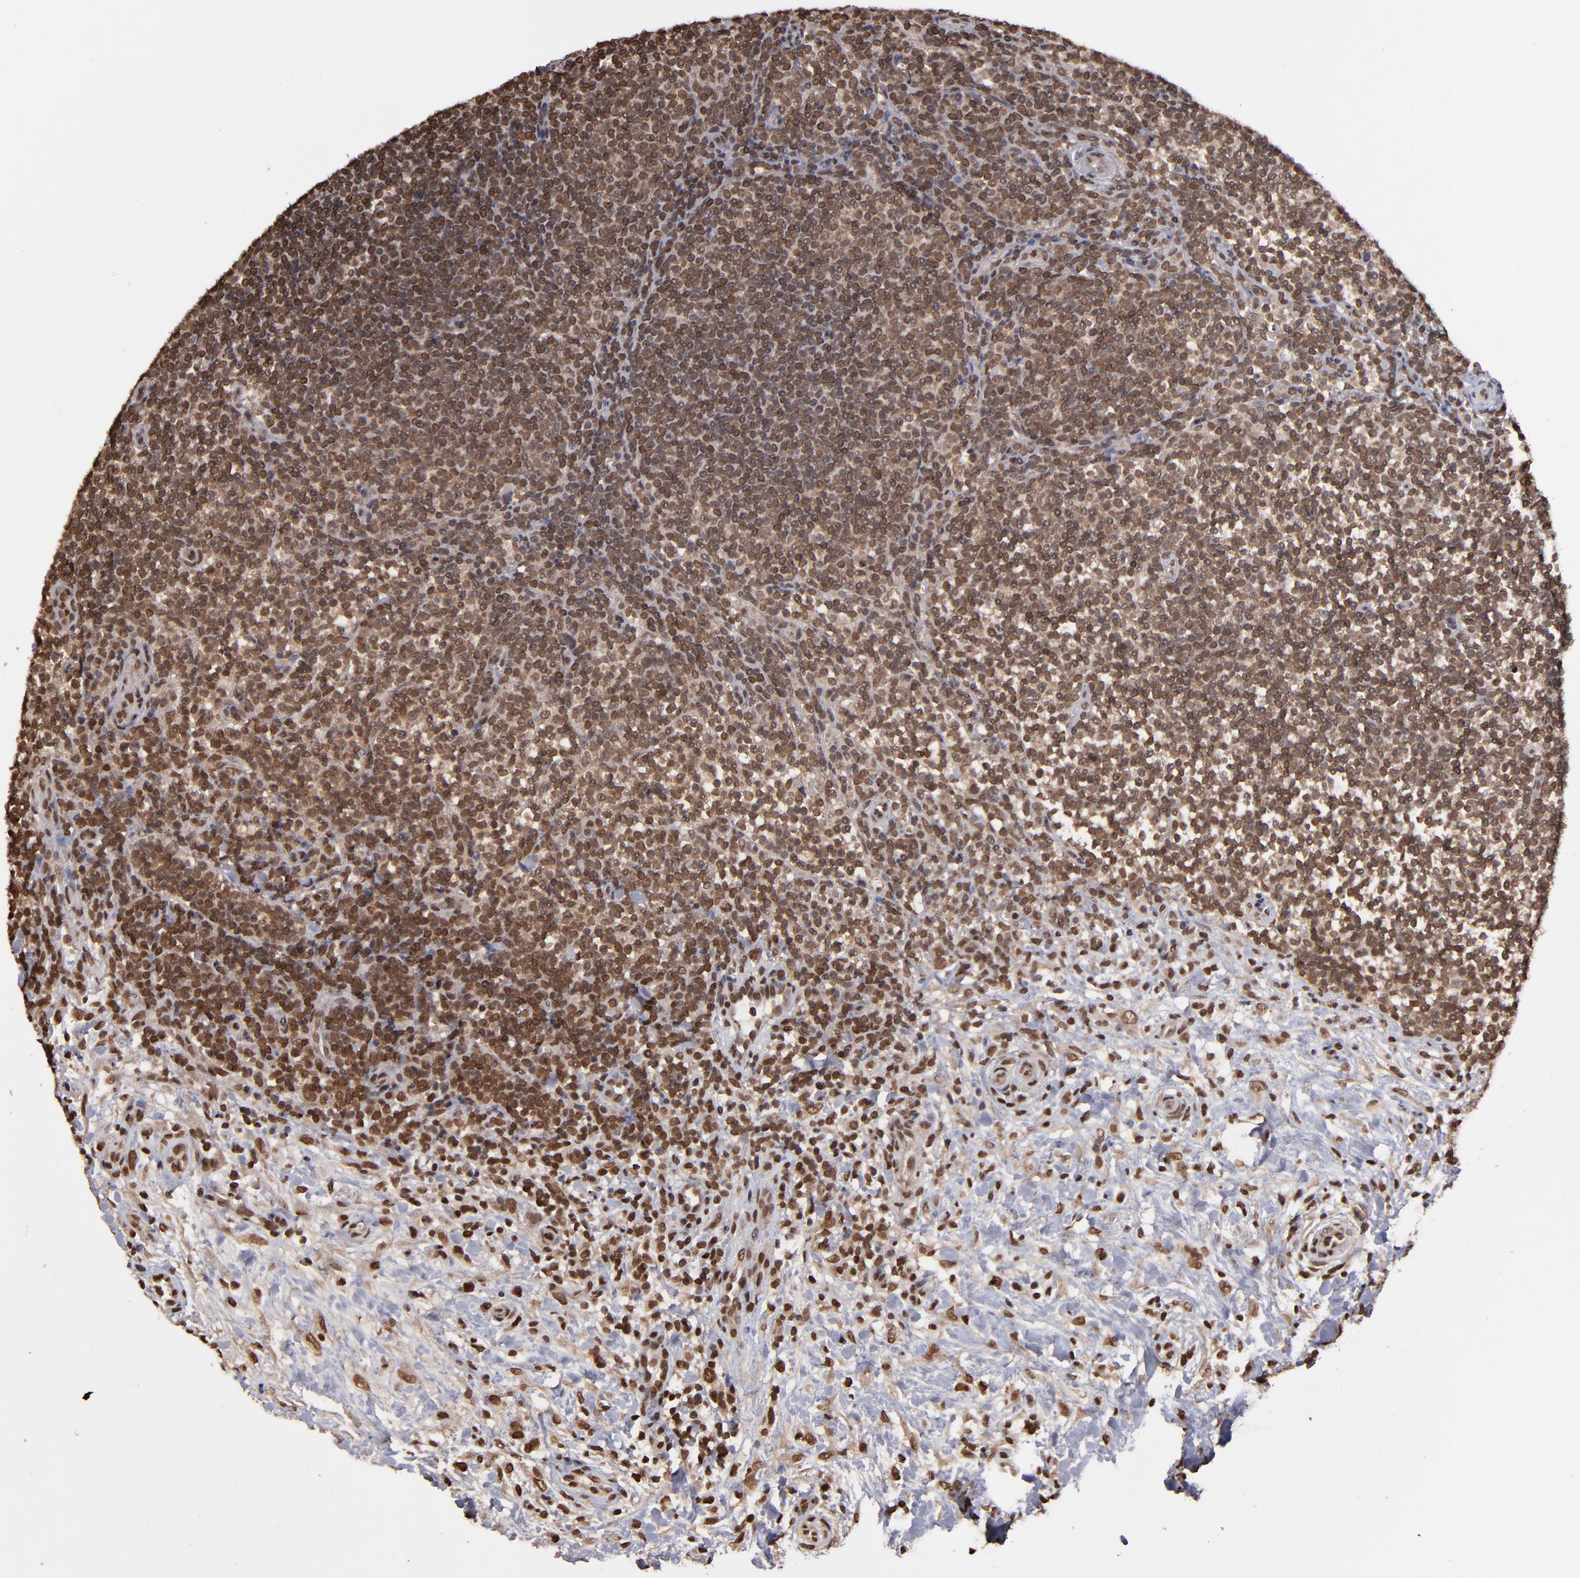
{"staining": {"intensity": "strong", "quantity": ">75%", "location": "cytoplasmic/membranous,nuclear"}, "tissue": "lymphoma", "cell_type": "Tumor cells", "image_type": "cancer", "snomed": [{"axis": "morphology", "description": "Malignant lymphoma, non-Hodgkin's type, Low grade"}, {"axis": "topography", "description": "Lymph node"}], "caption": "A brown stain shows strong cytoplasmic/membranous and nuclear positivity of a protein in lymphoma tumor cells.", "gene": "AKT1", "patient": {"sex": "female", "age": 76}}